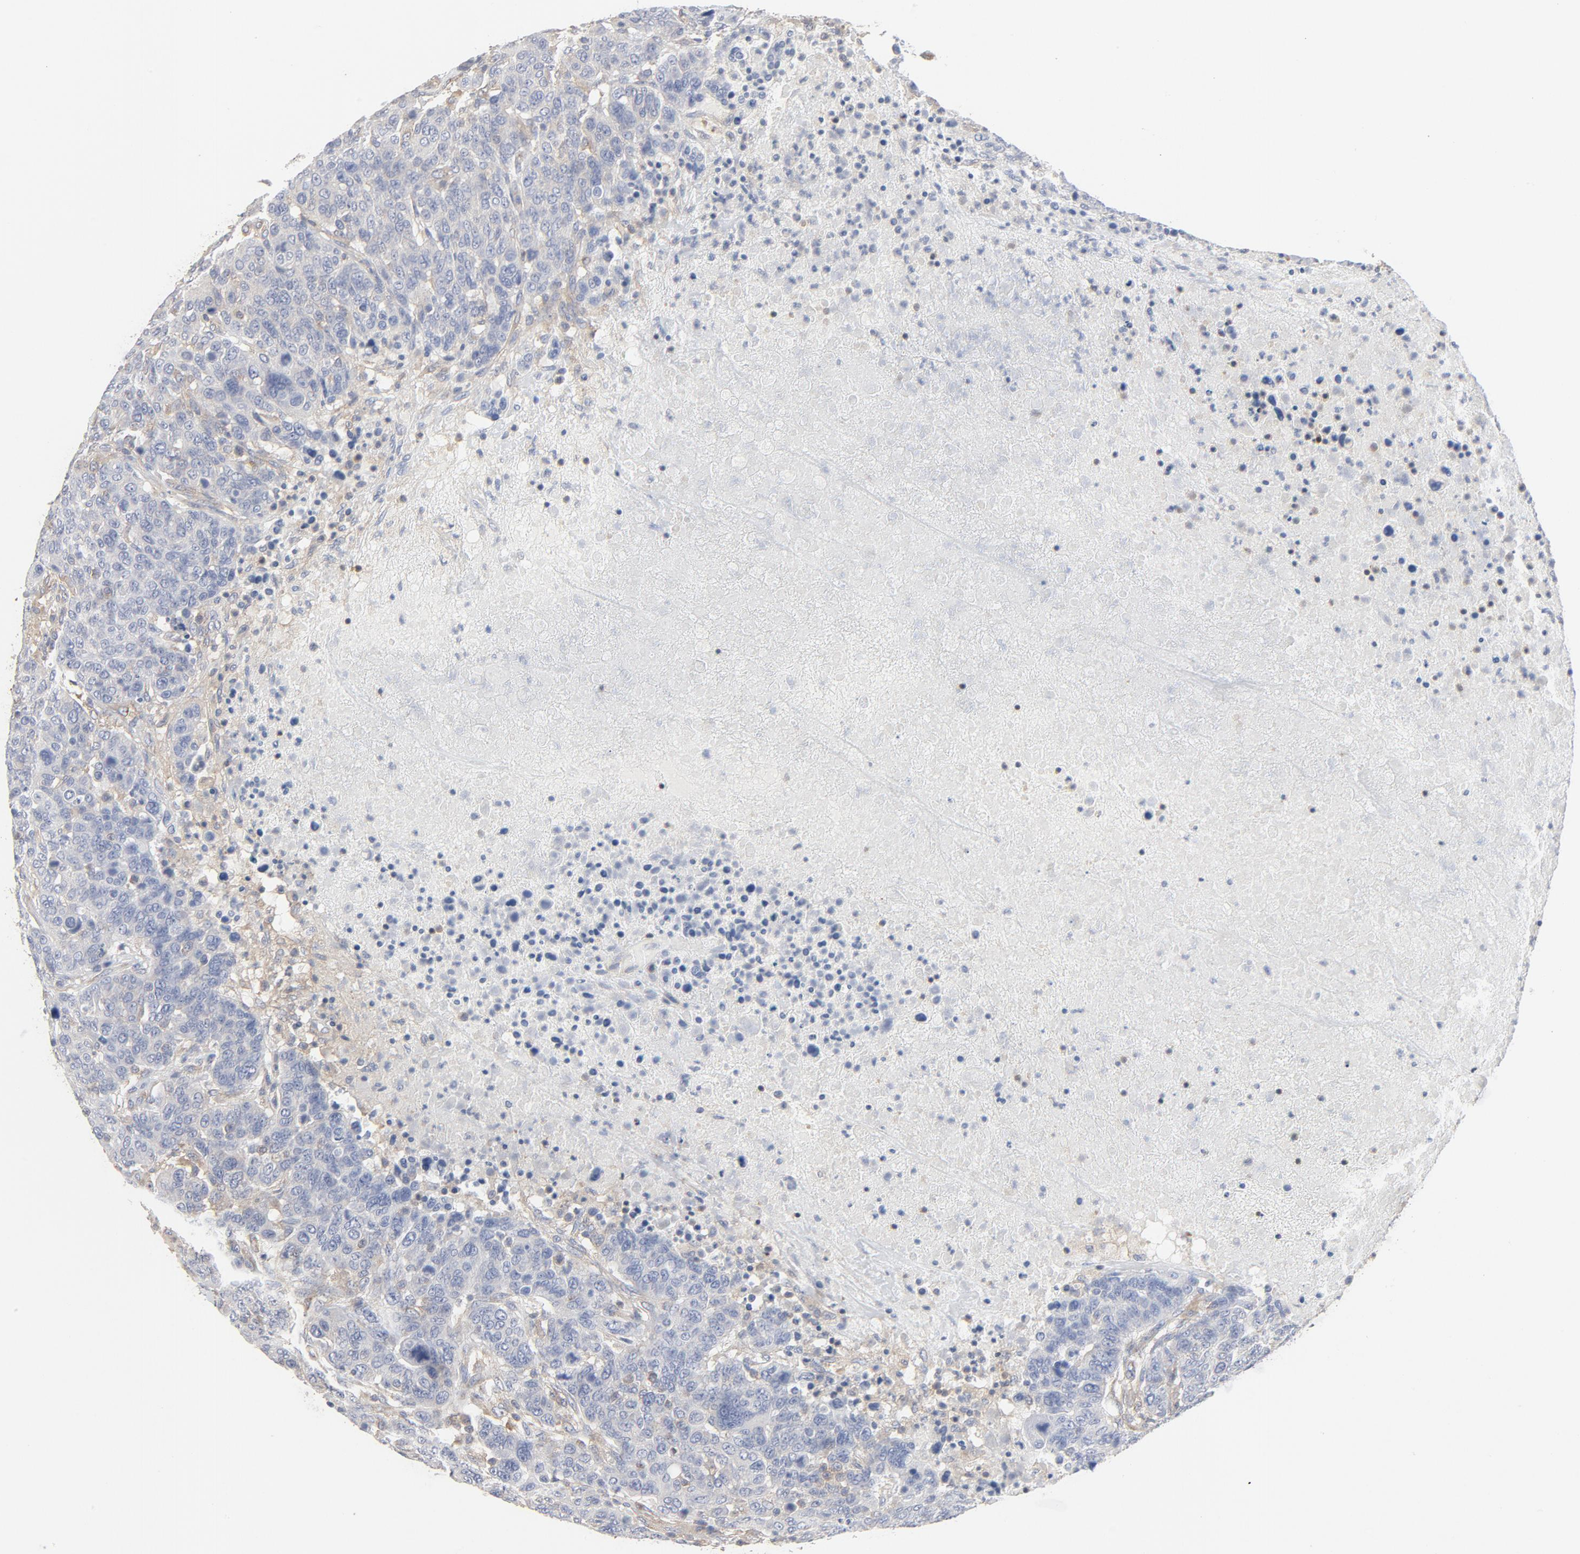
{"staining": {"intensity": "weak", "quantity": "<25%", "location": "cytoplasmic/membranous"}, "tissue": "breast cancer", "cell_type": "Tumor cells", "image_type": "cancer", "snomed": [{"axis": "morphology", "description": "Duct carcinoma"}, {"axis": "topography", "description": "Breast"}], "caption": "The IHC image has no significant positivity in tumor cells of breast cancer (intraductal carcinoma) tissue. (Immunohistochemistry (ihc), brightfield microscopy, high magnification).", "gene": "RABEP1", "patient": {"sex": "female", "age": 37}}